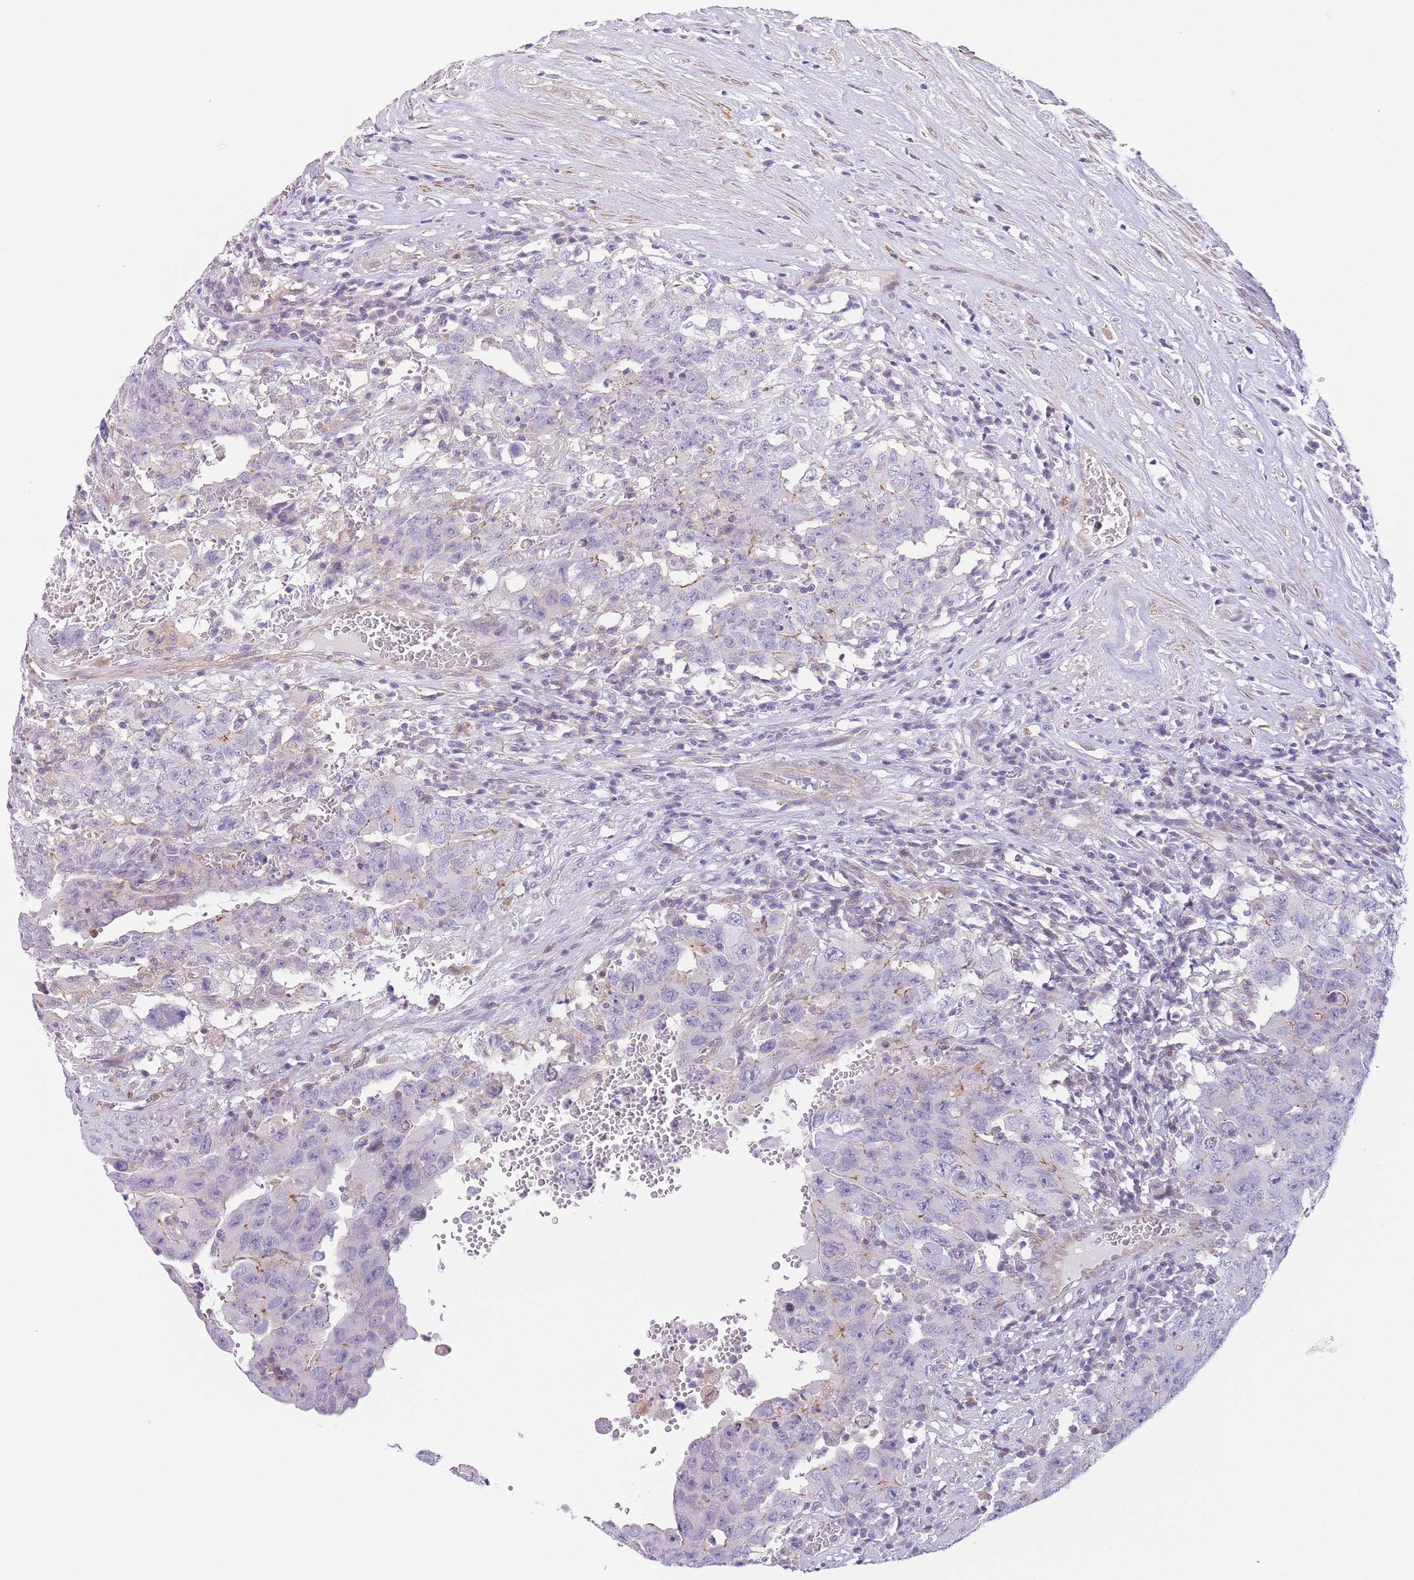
{"staining": {"intensity": "weak", "quantity": "<25%", "location": "cytoplasmic/membranous"}, "tissue": "testis cancer", "cell_type": "Tumor cells", "image_type": "cancer", "snomed": [{"axis": "morphology", "description": "Carcinoma, Embryonal, NOS"}, {"axis": "topography", "description": "Testis"}], "caption": "The micrograph shows no significant staining in tumor cells of embryonal carcinoma (testis).", "gene": "C9orf152", "patient": {"sex": "male", "age": 26}}